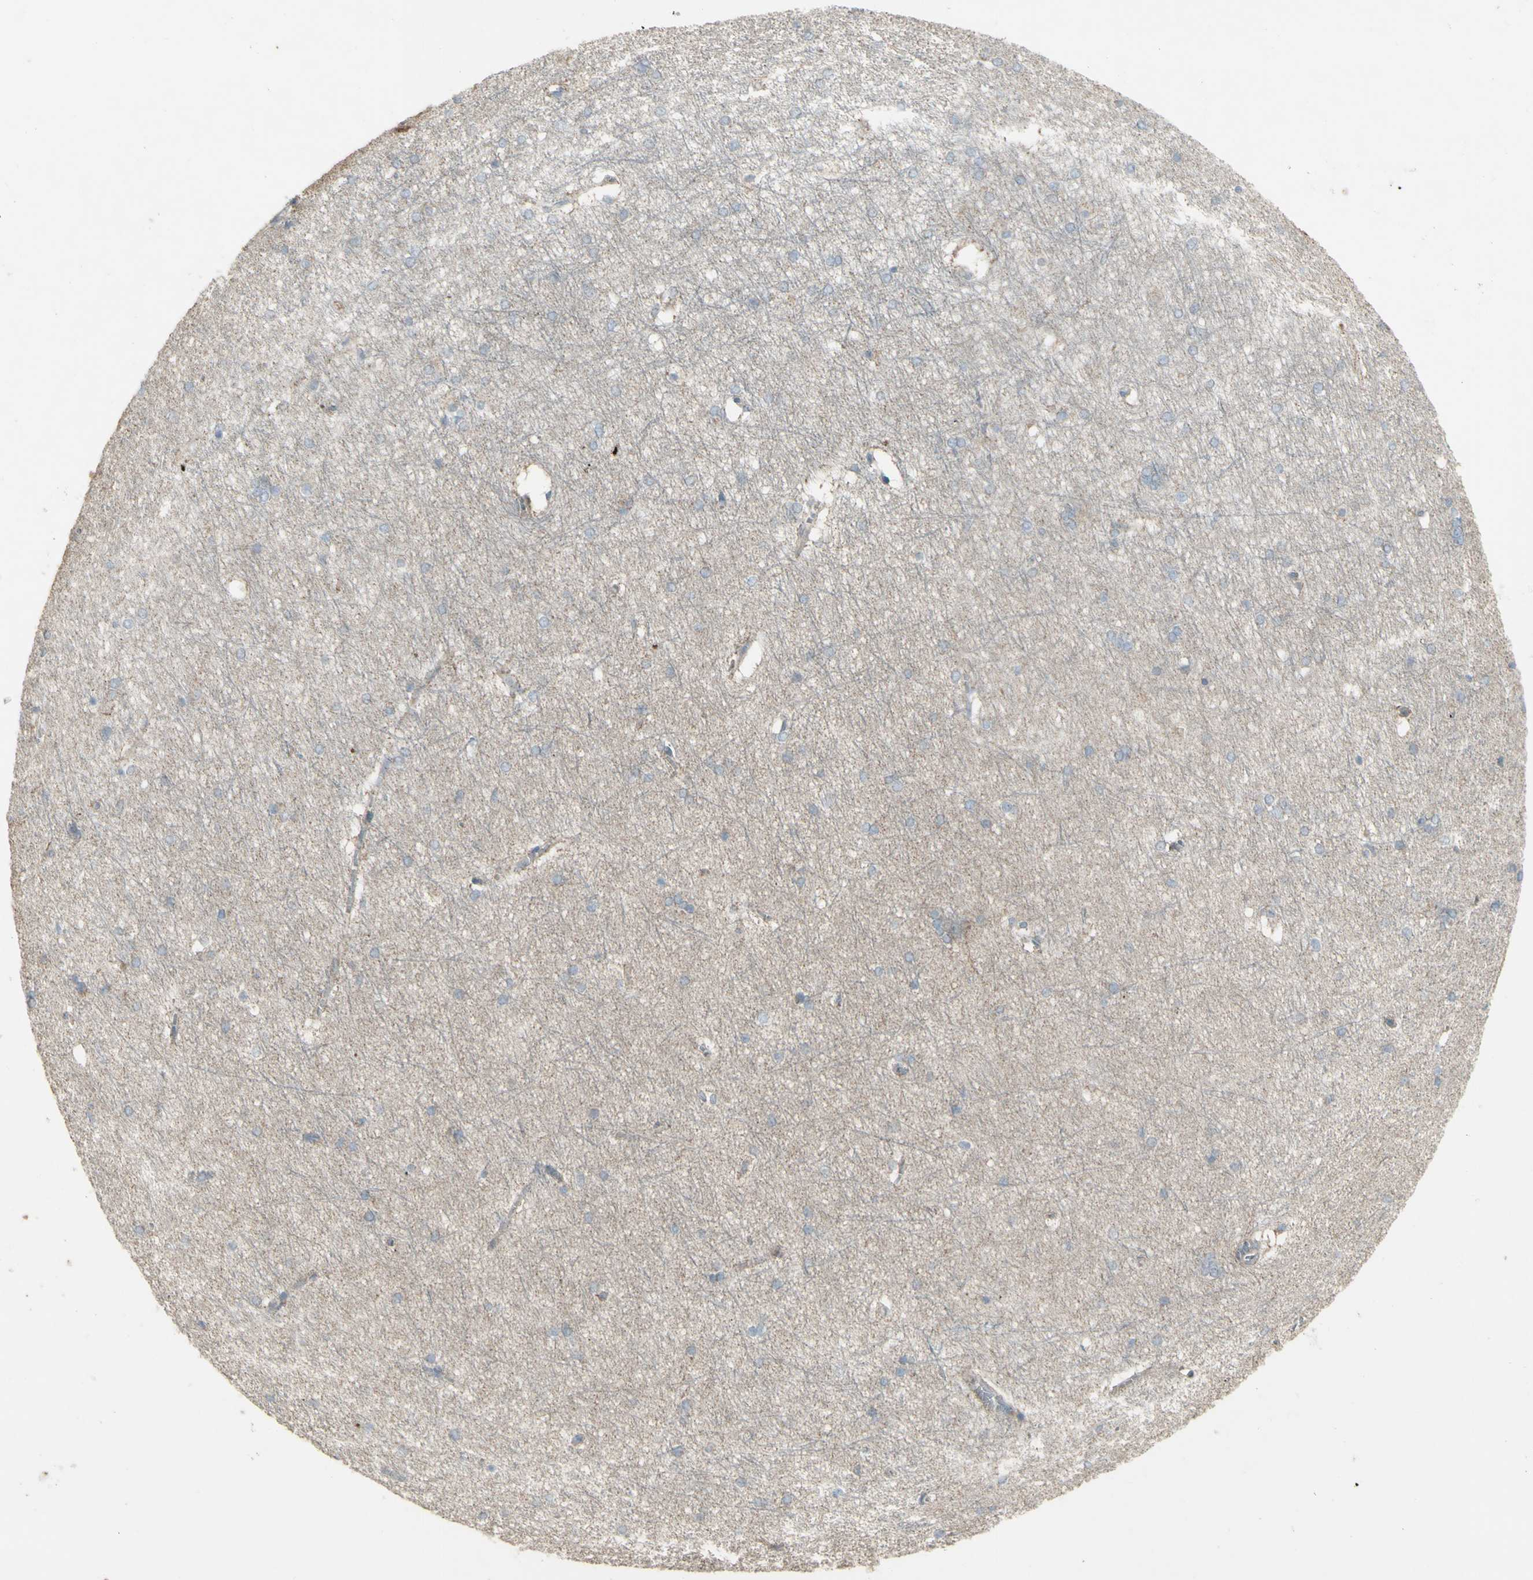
{"staining": {"intensity": "negative", "quantity": "none", "location": "none"}, "tissue": "hippocampus", "cell_type": "Glial cells", "image_type": "normal", "snomed": [{"axis": "morphology", "description": "Normal tissue, NOS"}, {"axis": "topography", "description": "Hippocampus"}], "caption": "Normal hippocampus was stained to show a protein in brown. There is no significant staining in glial cells. (Stains: DAB immunohistochemistry with hematoxylin counter stain, Microscopy: brightfield microscopy at high magnification).", "gene": "SHC1", "patient": {"sex": "female", "age": 19}}